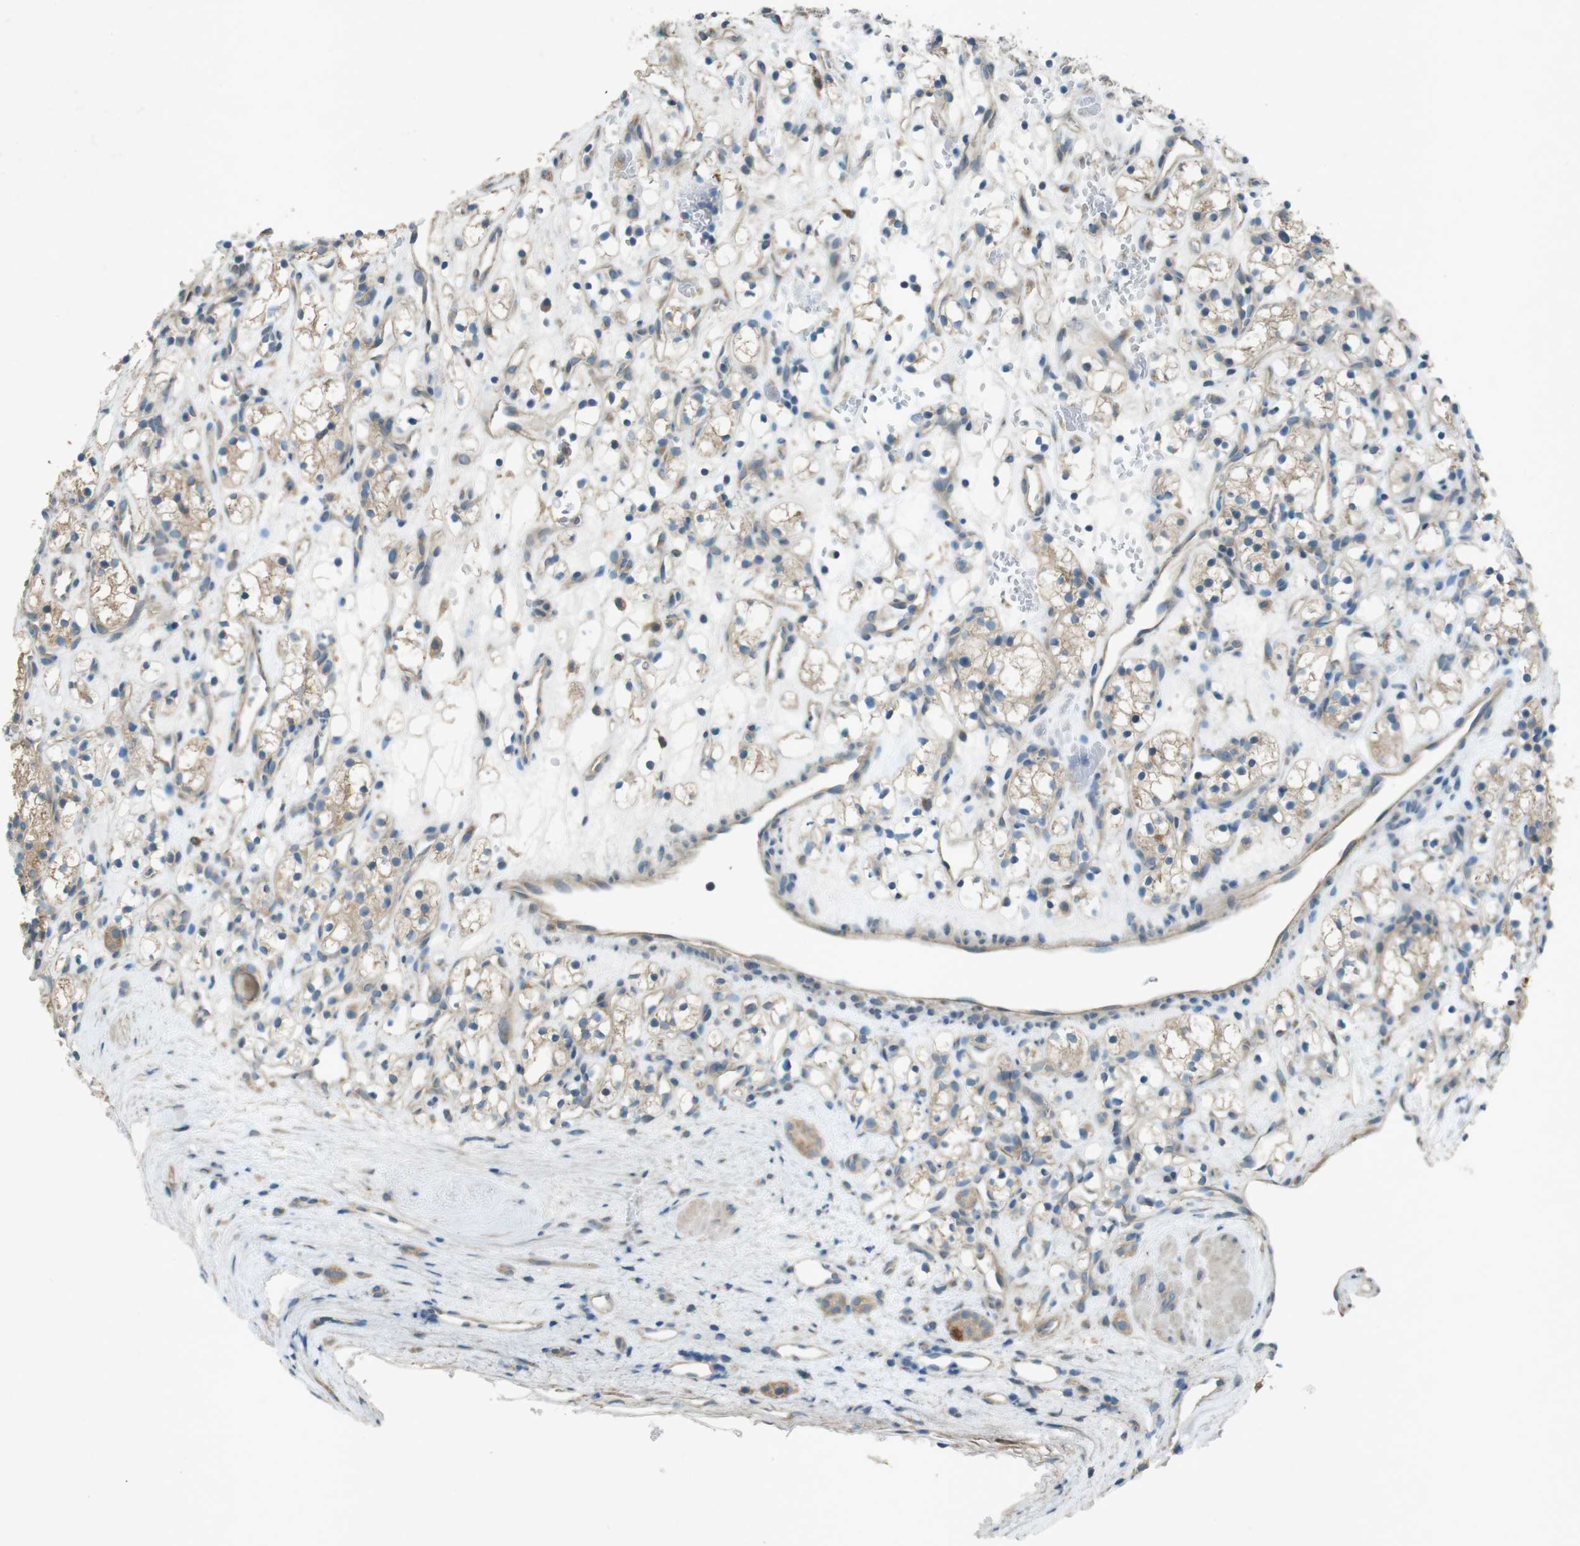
{"staining": {"intensity": "weak", "quantity": "25%-75%", "location": "cytoplasmic/membranous"}, "tissue": "renal cancer", "cell_type": "Tumor cells", "image_type": "cancer", "snomed": [{"axis": "morphology", "description": "Adenocarcinoma, NOS"}, {"axis": "topography", "description": "Kidney"}], "caption": "Renal cancer was stained to show a protein in brown. There is low levels of weak cytoplasmic/membranous positivity in approximately 25%-75% of tumor cells.", "gene": "TMEM41B", "patient": {"sex": "female", "age": 60}}